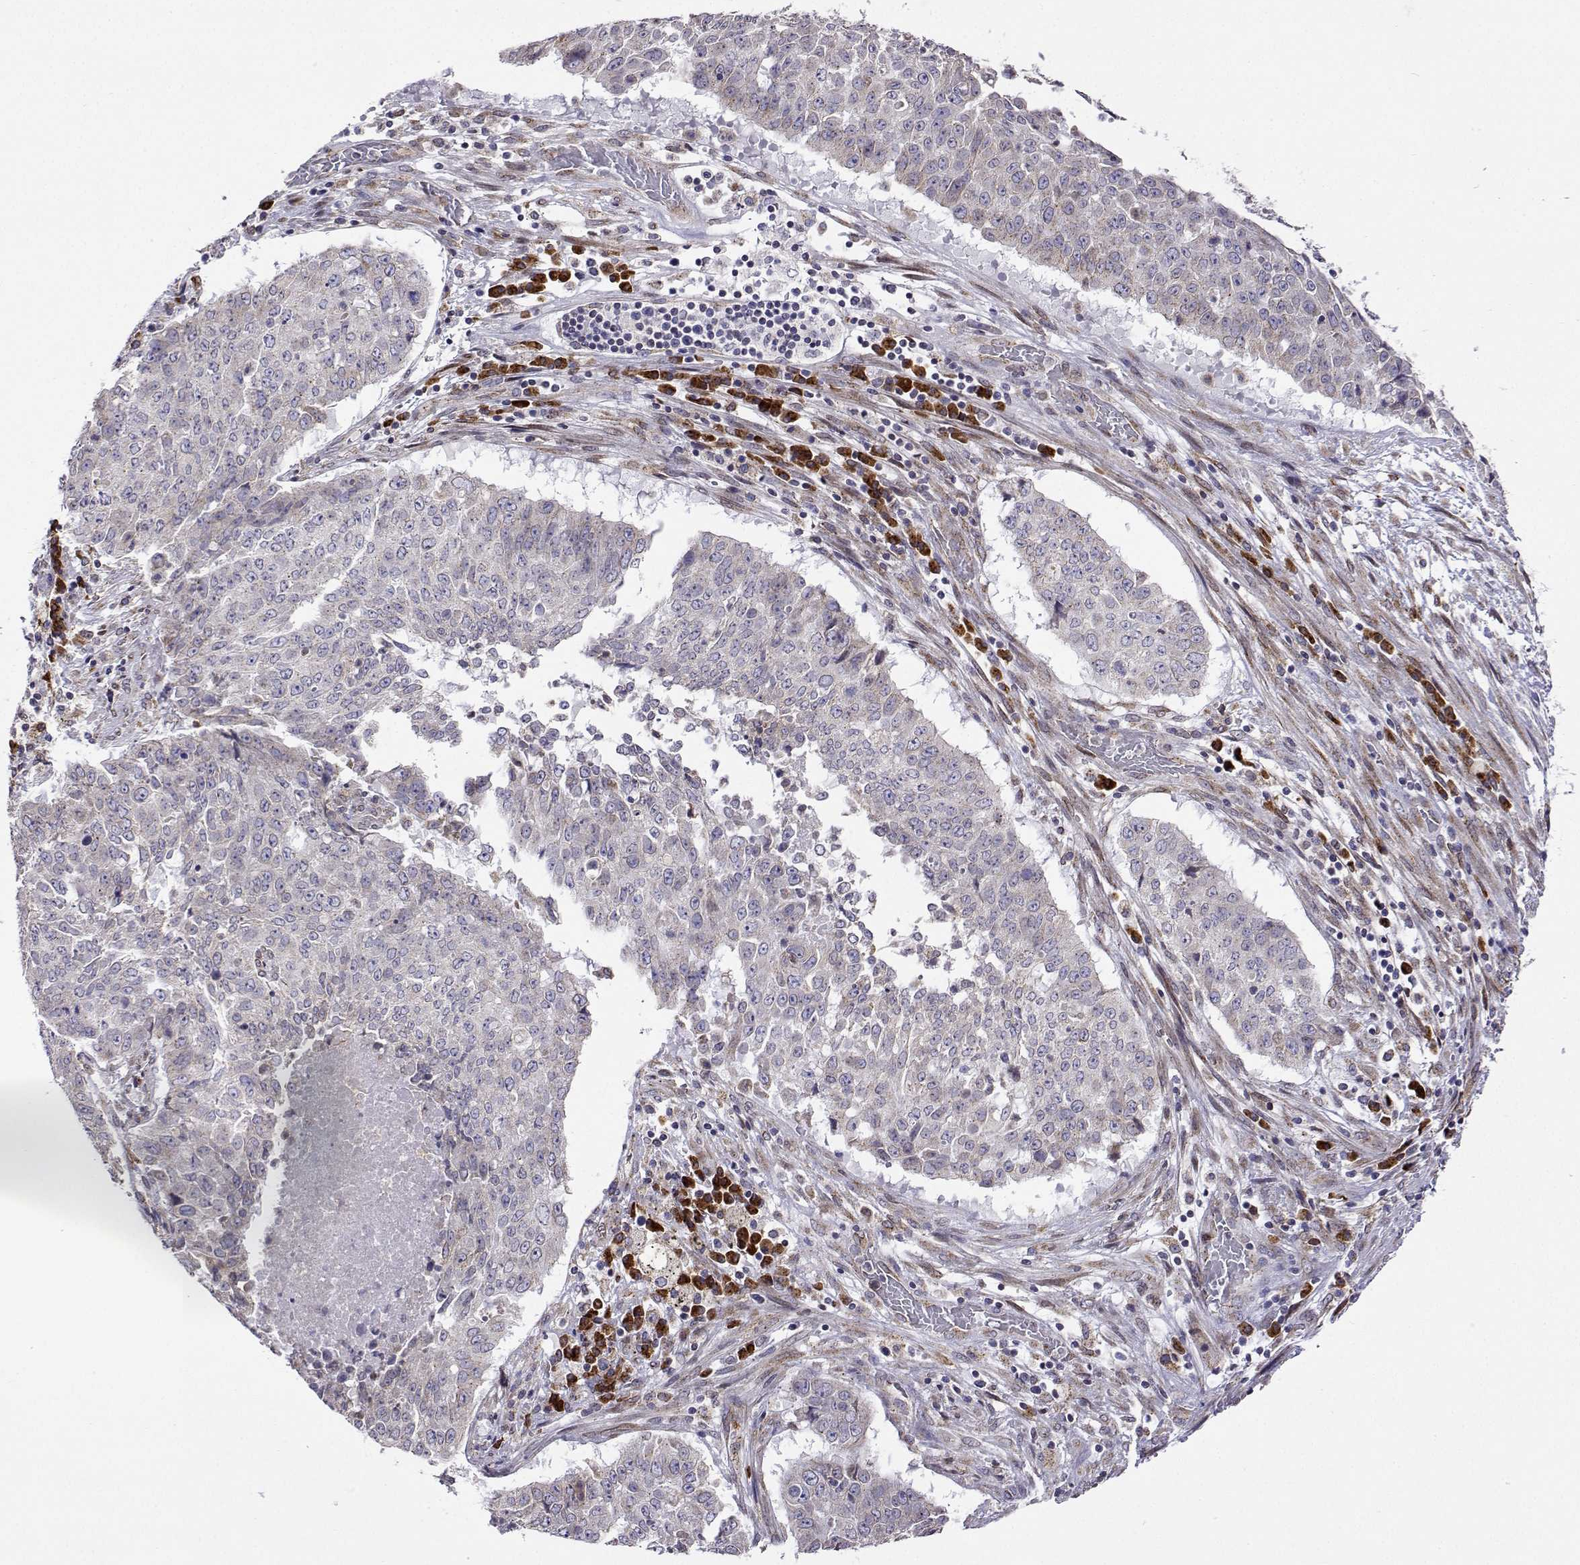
{"staining": {"intensity": "negative", "quantity": "none", "location": "none"}, "tissue": "lung cancer", "cell_type": "Tumor cells", "image_type": "cancer", "snomed": [{"axis": "morphology", "description": "Normal tissue, NOS"}, {"axis": "morphology", "description": "Squamous cell carcinoma, NOS"}, {"axis": "topography", "description": "Bronchus"}, {"axis": "topography", "description": "Lung"}], "caption": "This is an immunohistochemistry histopathology image of squamous cell carcinoma (lung). There is no staining in tumor cells.", "gene": "PGRMC2", "patient": {"sex": "male", "age": 64}}